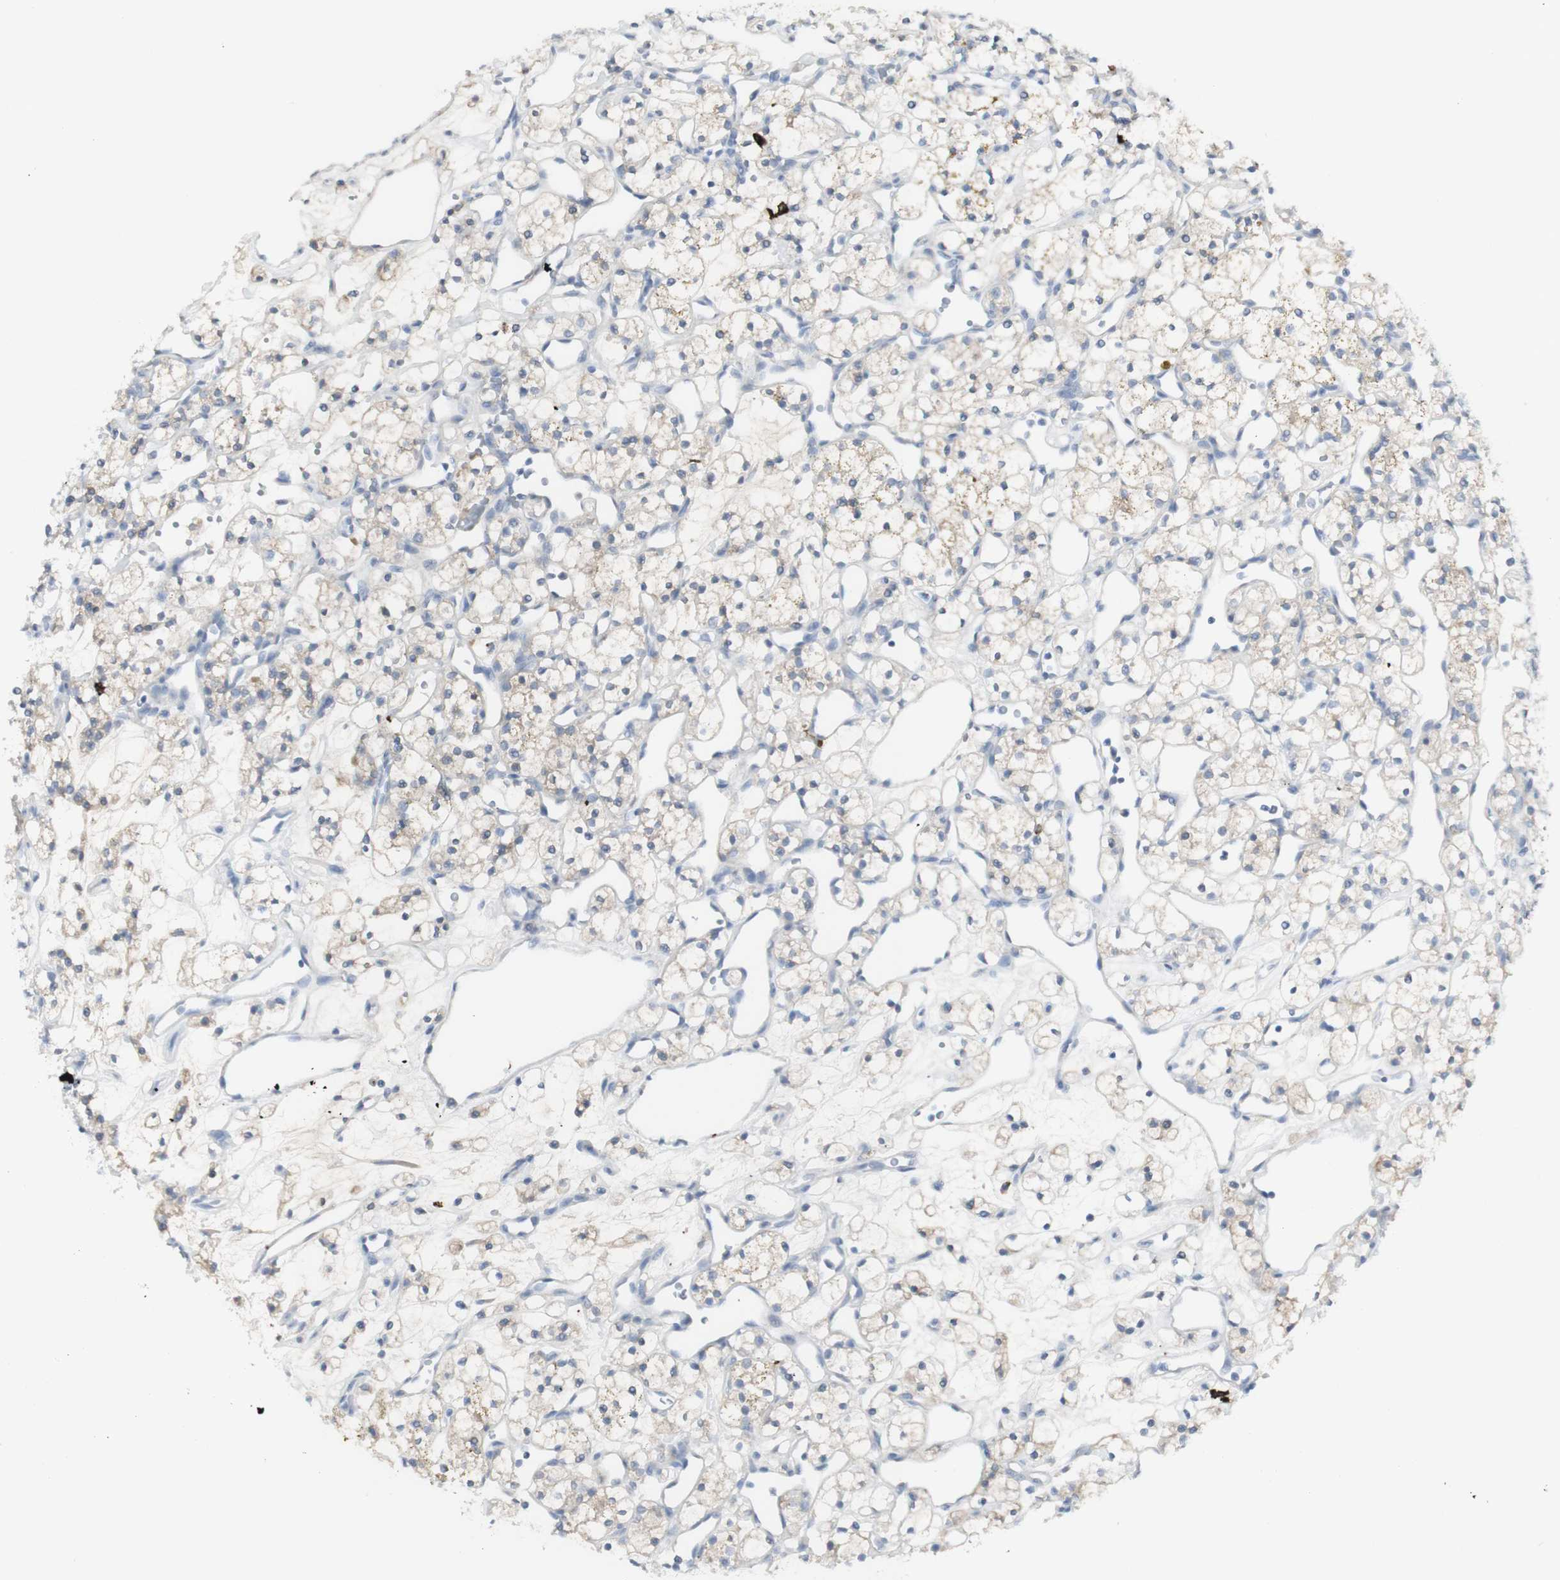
{"staining": {"intensity": "weak", "quantity": "<25%", "location": "cytoplasmic/membranous"}, "tissue": "renal cancer", "cell_type": "Tumor cells", "image_type": "cancer", "snomed": [{"axis": "morphology", "description": "Adenocarcinoma, NOS"}, {"axis": "topography", "description": "Kidney"}], "caption": "IHC histopathology image of neoplastic tissue: renal adenocarcinoma stained with DAB (3,3'-diaminobenzidine) demonstrates no significant protein positivity in tumor cells.", "gene": "CD207", "patient": {"sex": "female", "age": 60}}